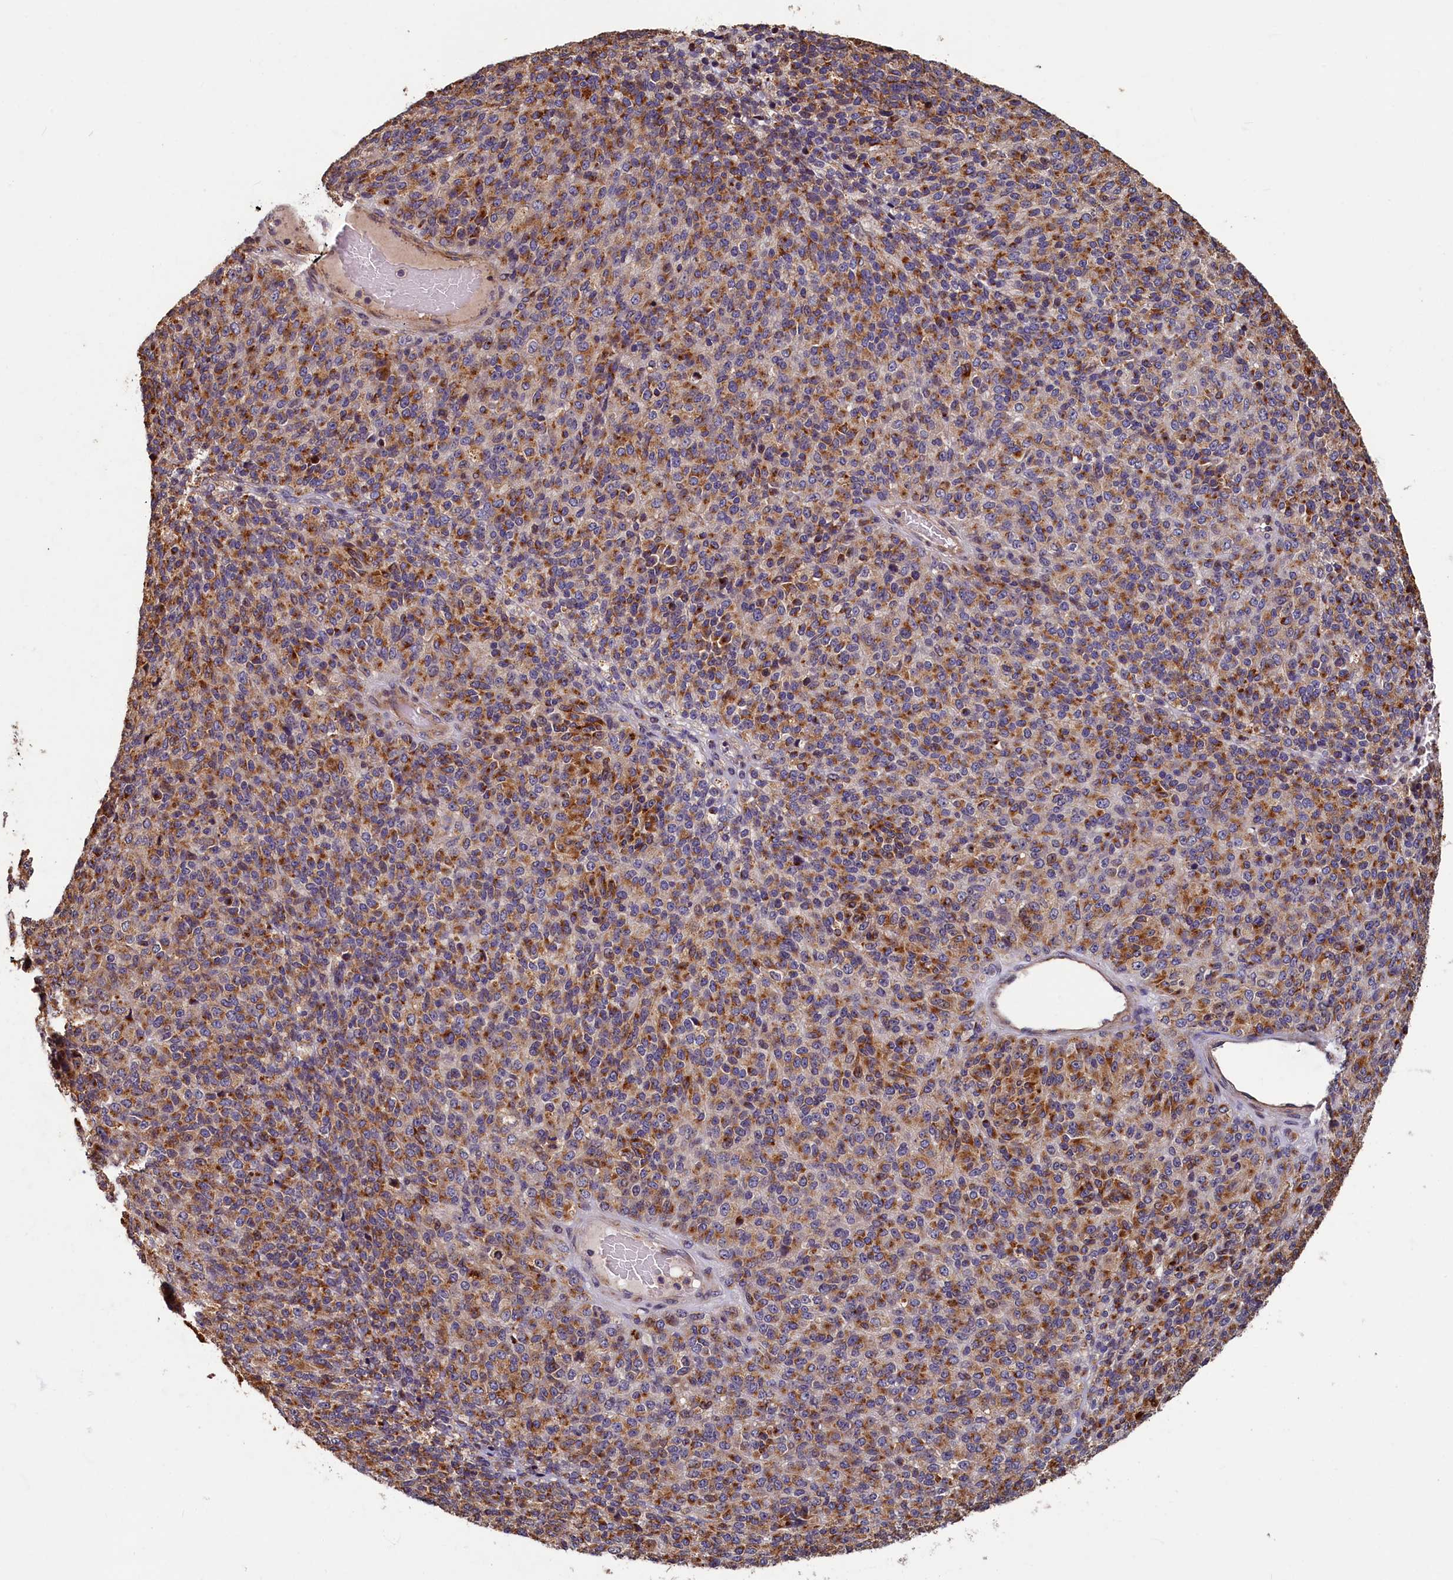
{"staining": {"intensity": "strong", "quantity": "25%-75%", "location": "cytoplasmic/membranous"}, "tissue": "melanoma", "cell_type": "Tumor cells", "image_type": "cancer", "snomed": [{"axis": "morphology", "description": "Malignant melanoma, Metastatic site"}, {"axis": "topography", "description": "Brain"}], "caption": "A high-resolution histopathology image shows immunohistochemistry (IHC) staining of malignant melanoma (metastatic site), which reveals strong cytoplasmic/membranous staining in approximately 25%-75% of tumor cells. (DAB IHC with brightfield microscopy, high magnification).", "gene": "TMEM181", "patient": {"sex": "female", "age": 56}}